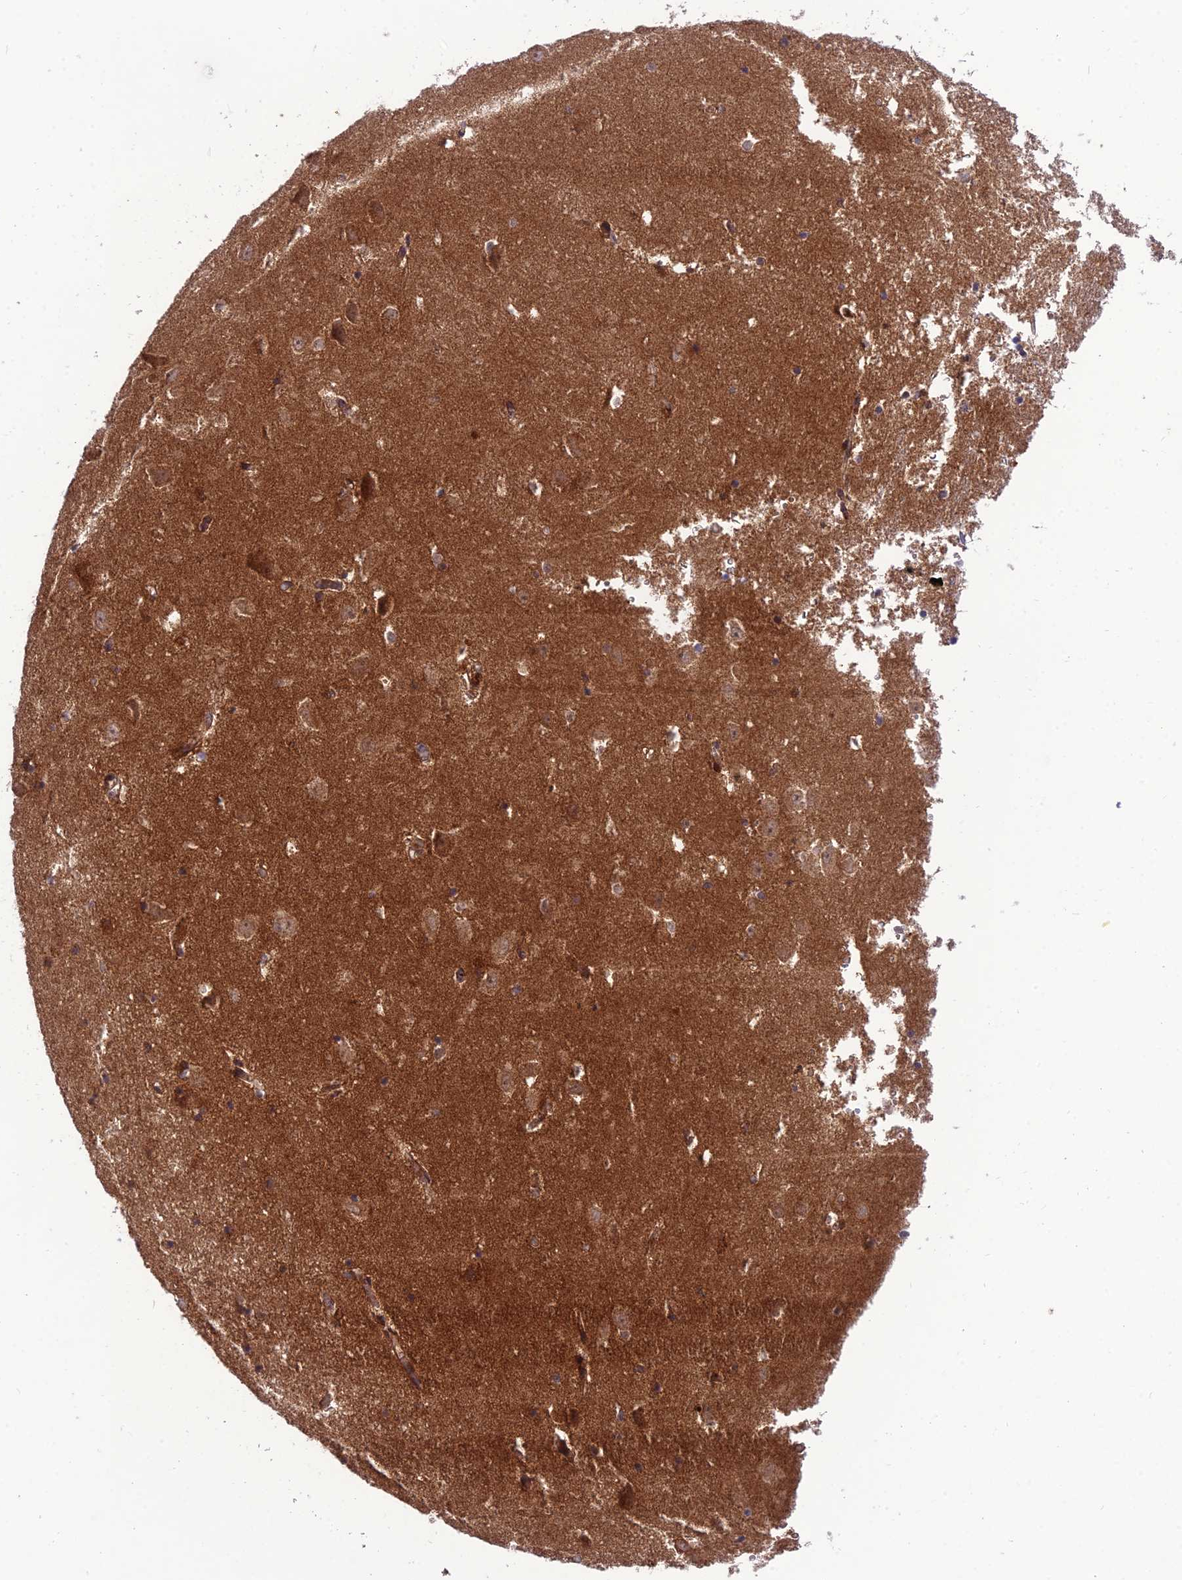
{"staining": {"intensity": "moderate", "quantity": "<25%", "location": "cytoplasmic/membranous"}, "tissue": "hippocampus", "cell_type": "Glial cells", "image_type": "normal", "snomed": [{"axis": "morphology", "description": "Normal tissue, NOS"}, {"axis": "topography", "description": "Hippocampus"}], "caption": "The micrograph demonstrates staining of benign hippocampus, revealing moderate cytoplasmic/membranous protein positivity (brown color) within glial cells.", "gene": "NDUFC1", "patient": {"sex": "male", "age": 70}}